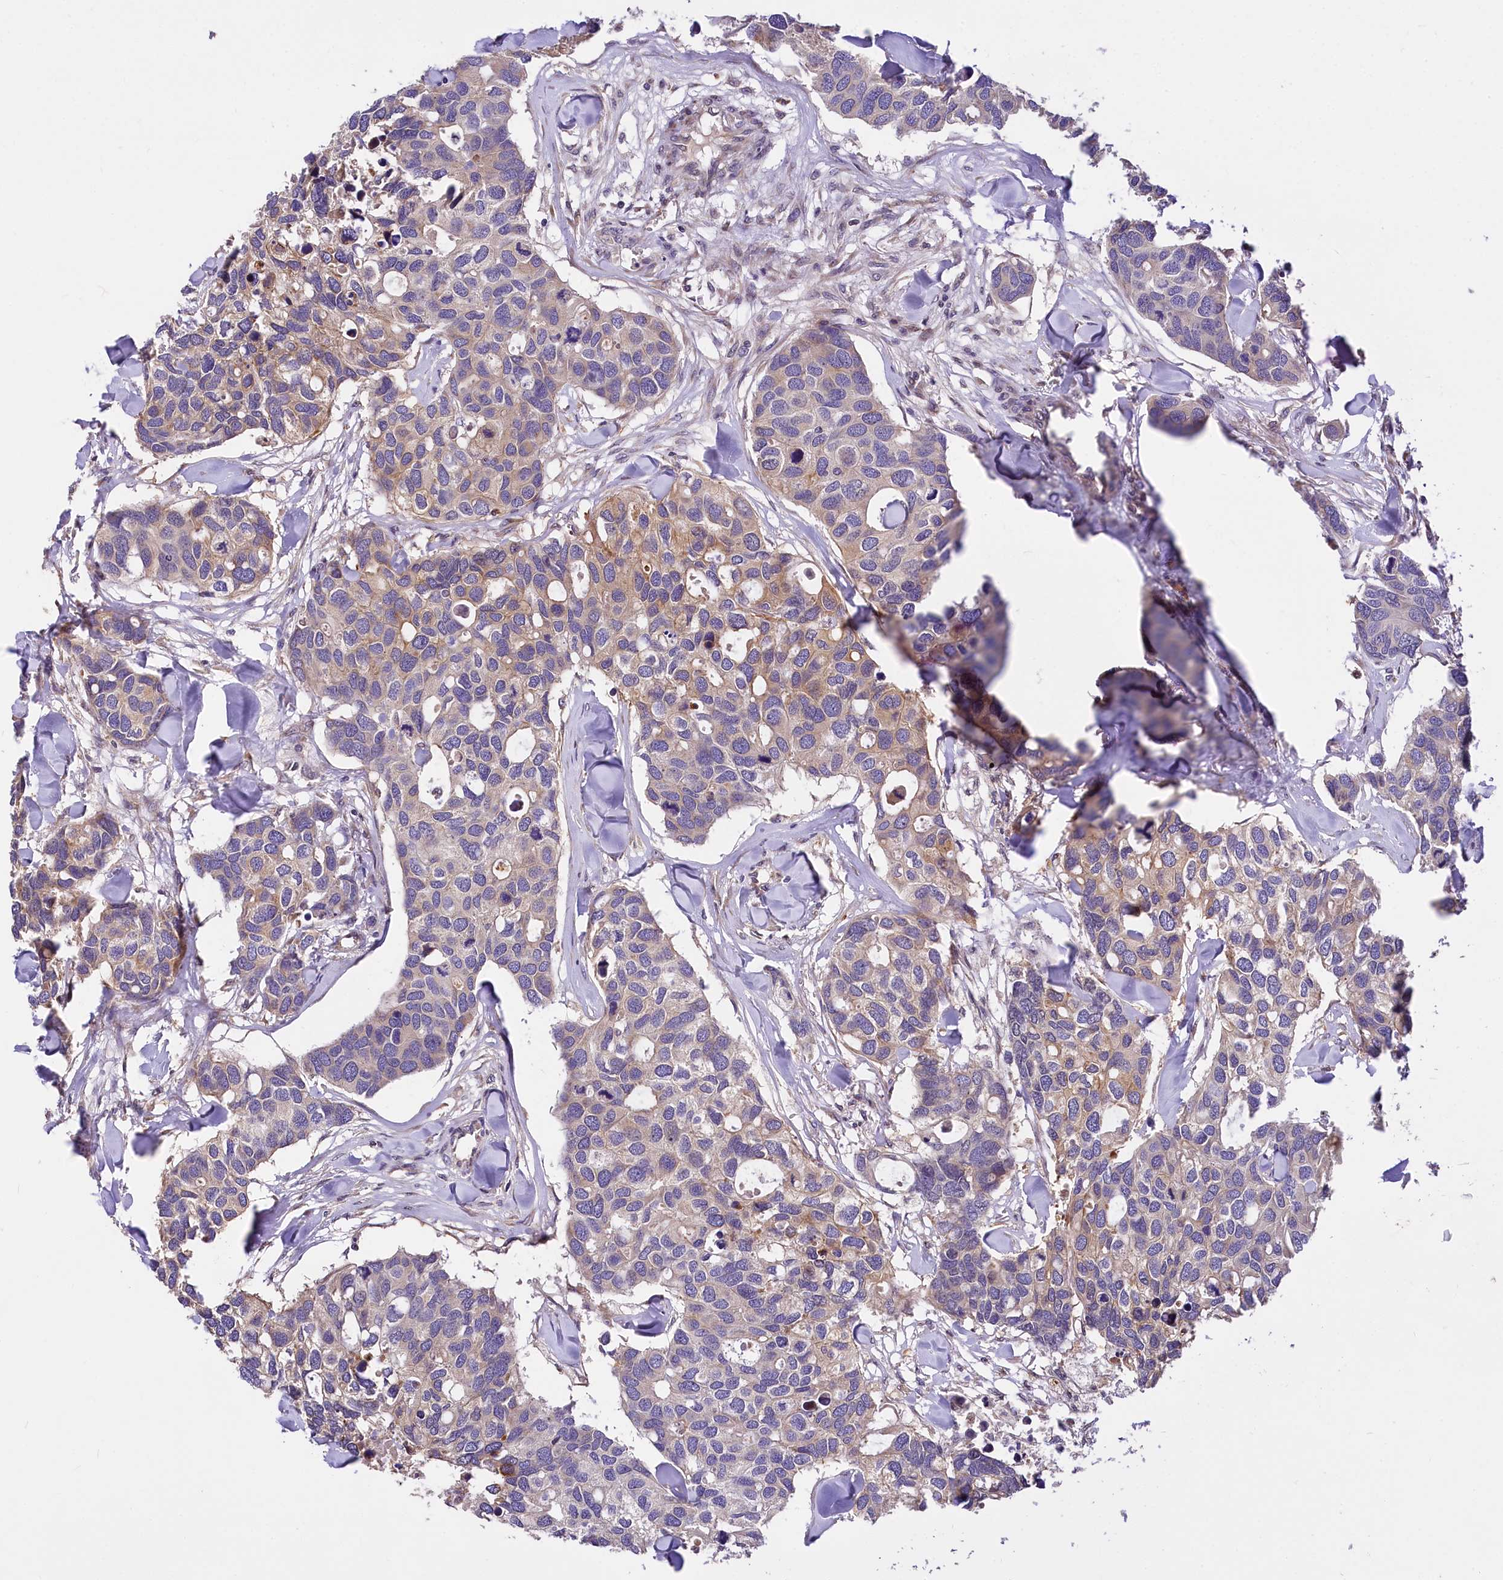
{"staining": {"intensity": "moderate", "quantity": "25%-75%", "location": "cytoplasmic/membranous"}, "tissue": "breast cancer", "cell_type": "Tumor cells", "image_type": "cancer", "snomed": [{"axis": "morphology", "description": "Duct carcinoma"}, {"axis": "topography", "description": "Breast"}], "caption": "Infiltrating ductal carcinoma (breast) tissue demonstrates moderate cytoplasmic/membranous positivity in about 25%-75% of tumor cells, visualized by immunohistochemistry.", "gene": "SUPV3L1", "patient": {"sex": "female", "age": 83}}